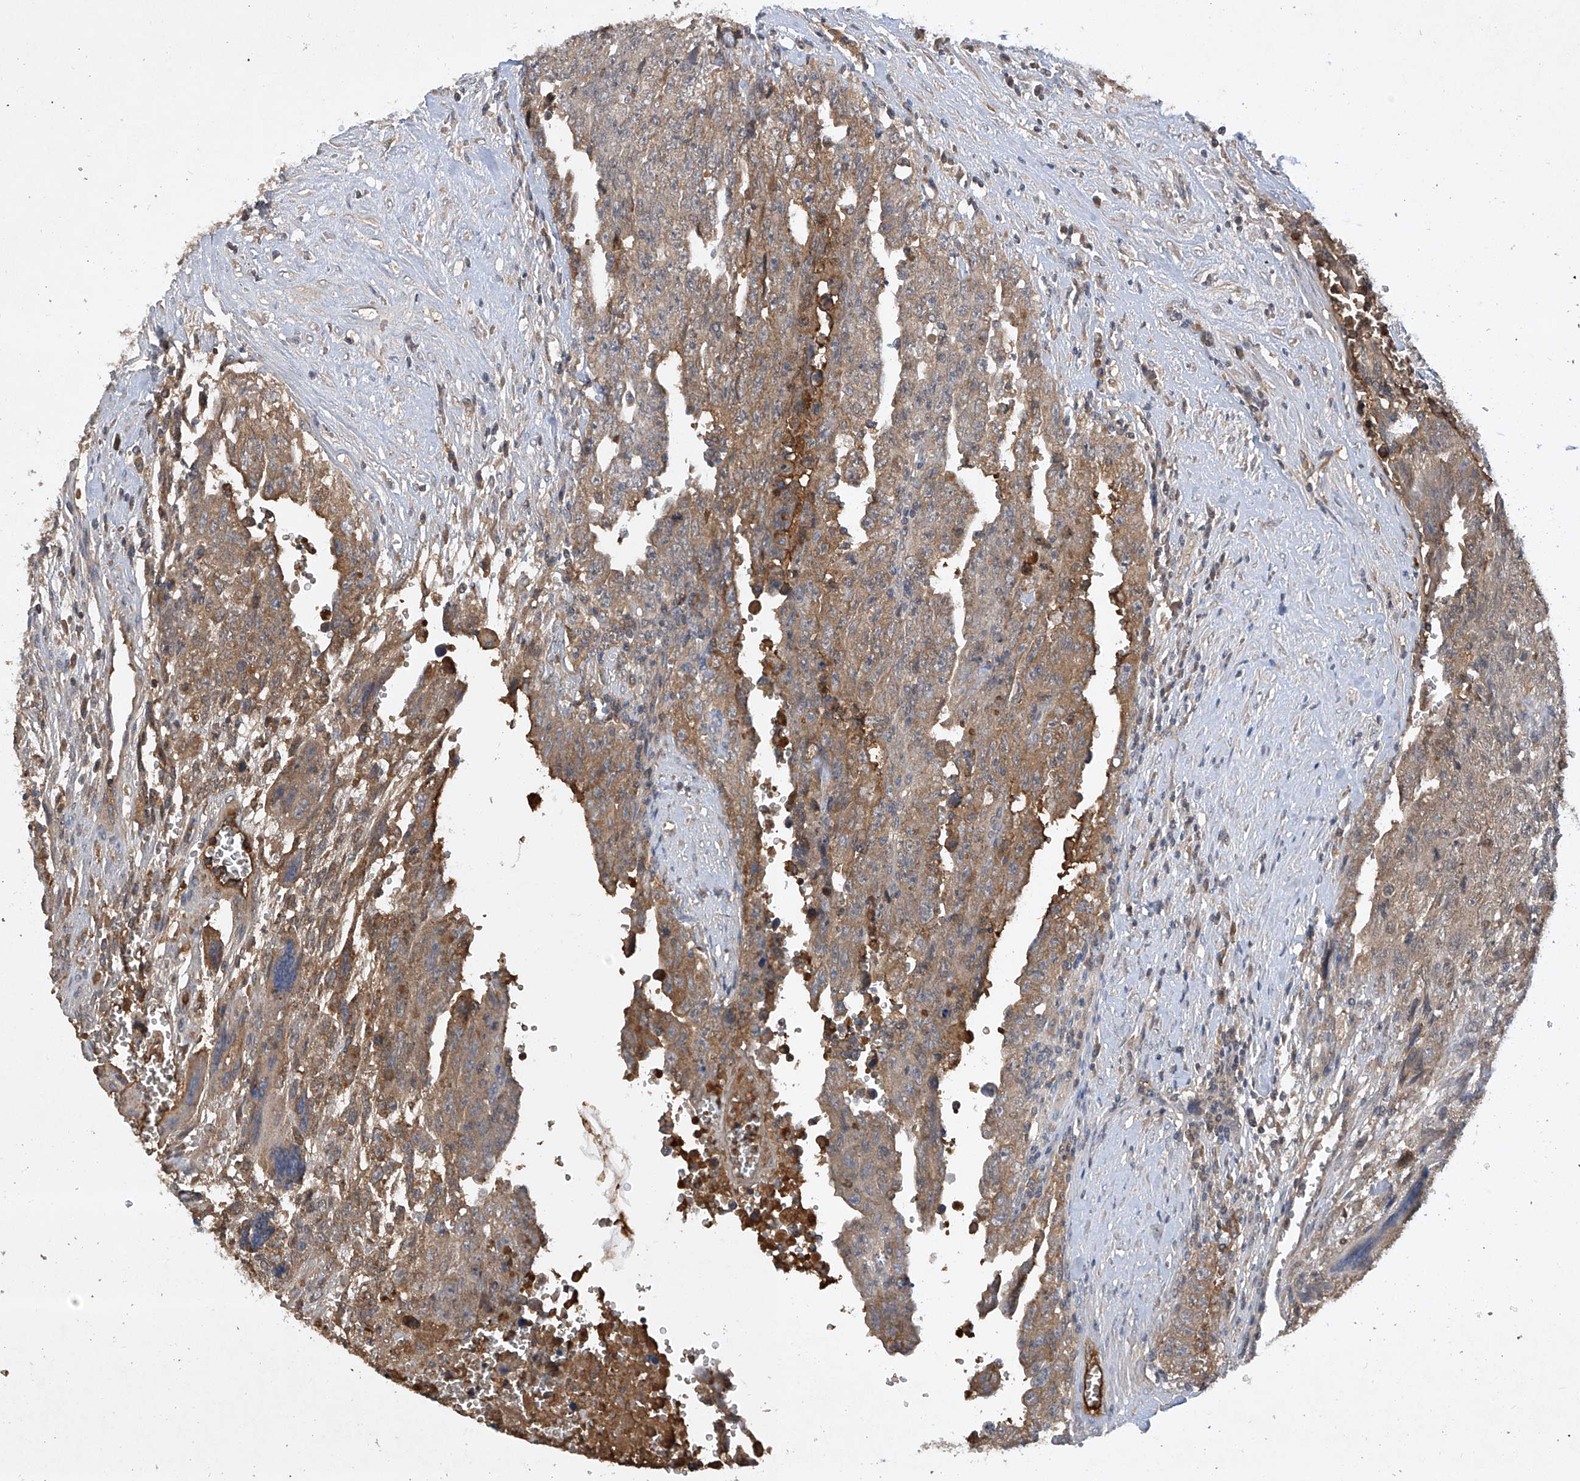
{"staining": {"intensity": "moderate", "quantity": ">75%", "location": "cytoplasmic/membranous"}, "tissue": "testis cancer", "cell_type": "Tumor cells", "image_type": "cancer", "snomed": [{"axis": "morphology", "description": "Carcinoma, Embryonal, NOS"}, {"axis": "topography", "description": "Testis"}], "caption": "Immunohistochemistry photomicrograph of neoplastic tissue: human testis cancer (embryonal carcinoma) stained using immunohistochemistry (IHC) reveals medium levels of moderate protein expression localized specifically in the cytoplasmic/membranous of tumor cells, appearing as a cytoplasmic/membranous brown color.", "gene": "HAS3", "patient": {"sex": "male", "age": 28}}